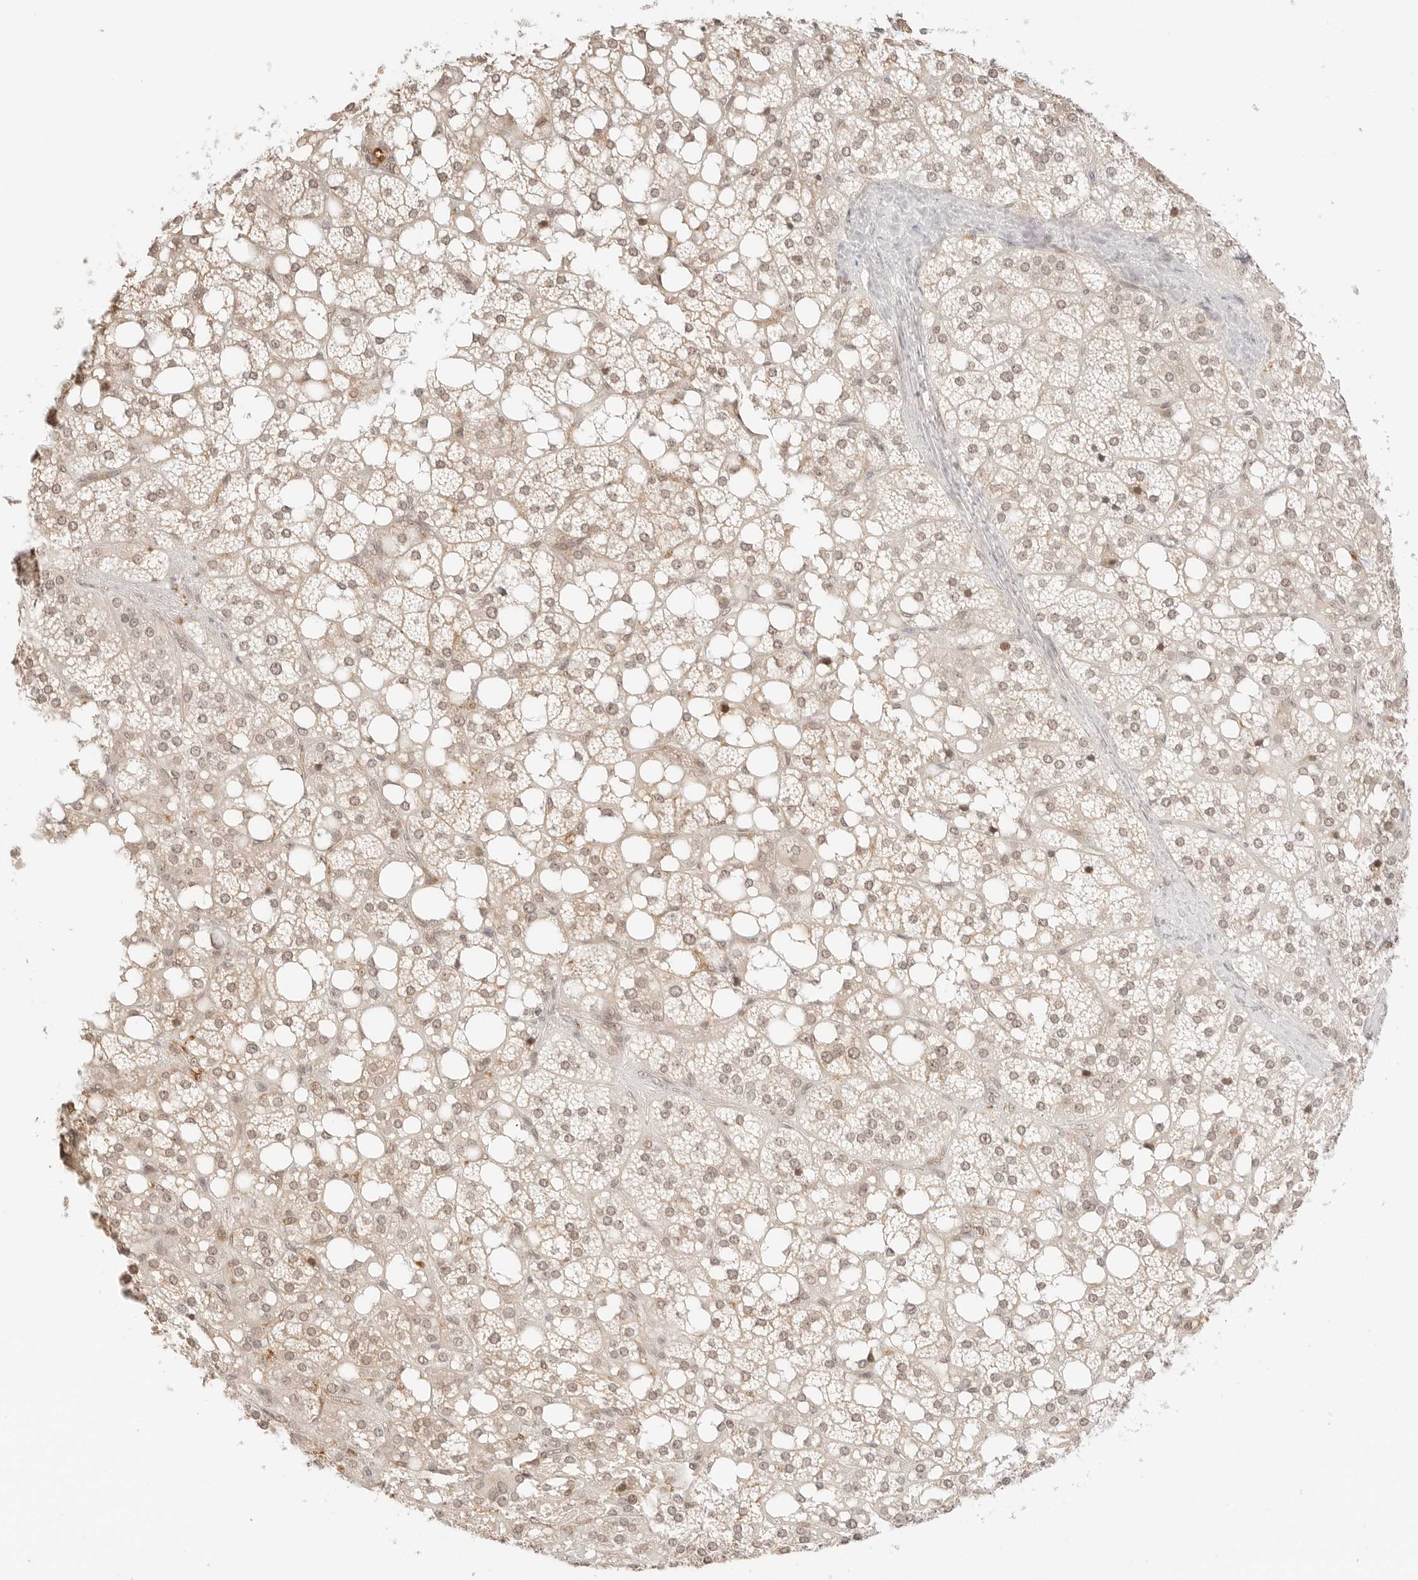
{"staining": {"intensity": "strong", "quantity": "<25%", "location": "cytoplasmic/membranous,nuclear"}, "tissue": "adrenal gland", "cell_type": "Glandular cells", "image_type": "normal", "snomed": [{"axis": "morphology", "description": "Normal tissue, NOS"}, {"axis": "topography", "description": "Adrenal gland"}], "caption": "Brown immunohistochemical staining in normal human adrenal gland exhibits strong cytoplasmic/membranous,nuclear positivity in approximately <25% of glandular cells. Using DAB (brown) and hematoxylin (blue) stains, captured at high magnification using brightfield microscopy.", "gene": "RPS6KL1", "patient": {"sex": "female", "age": 59}}